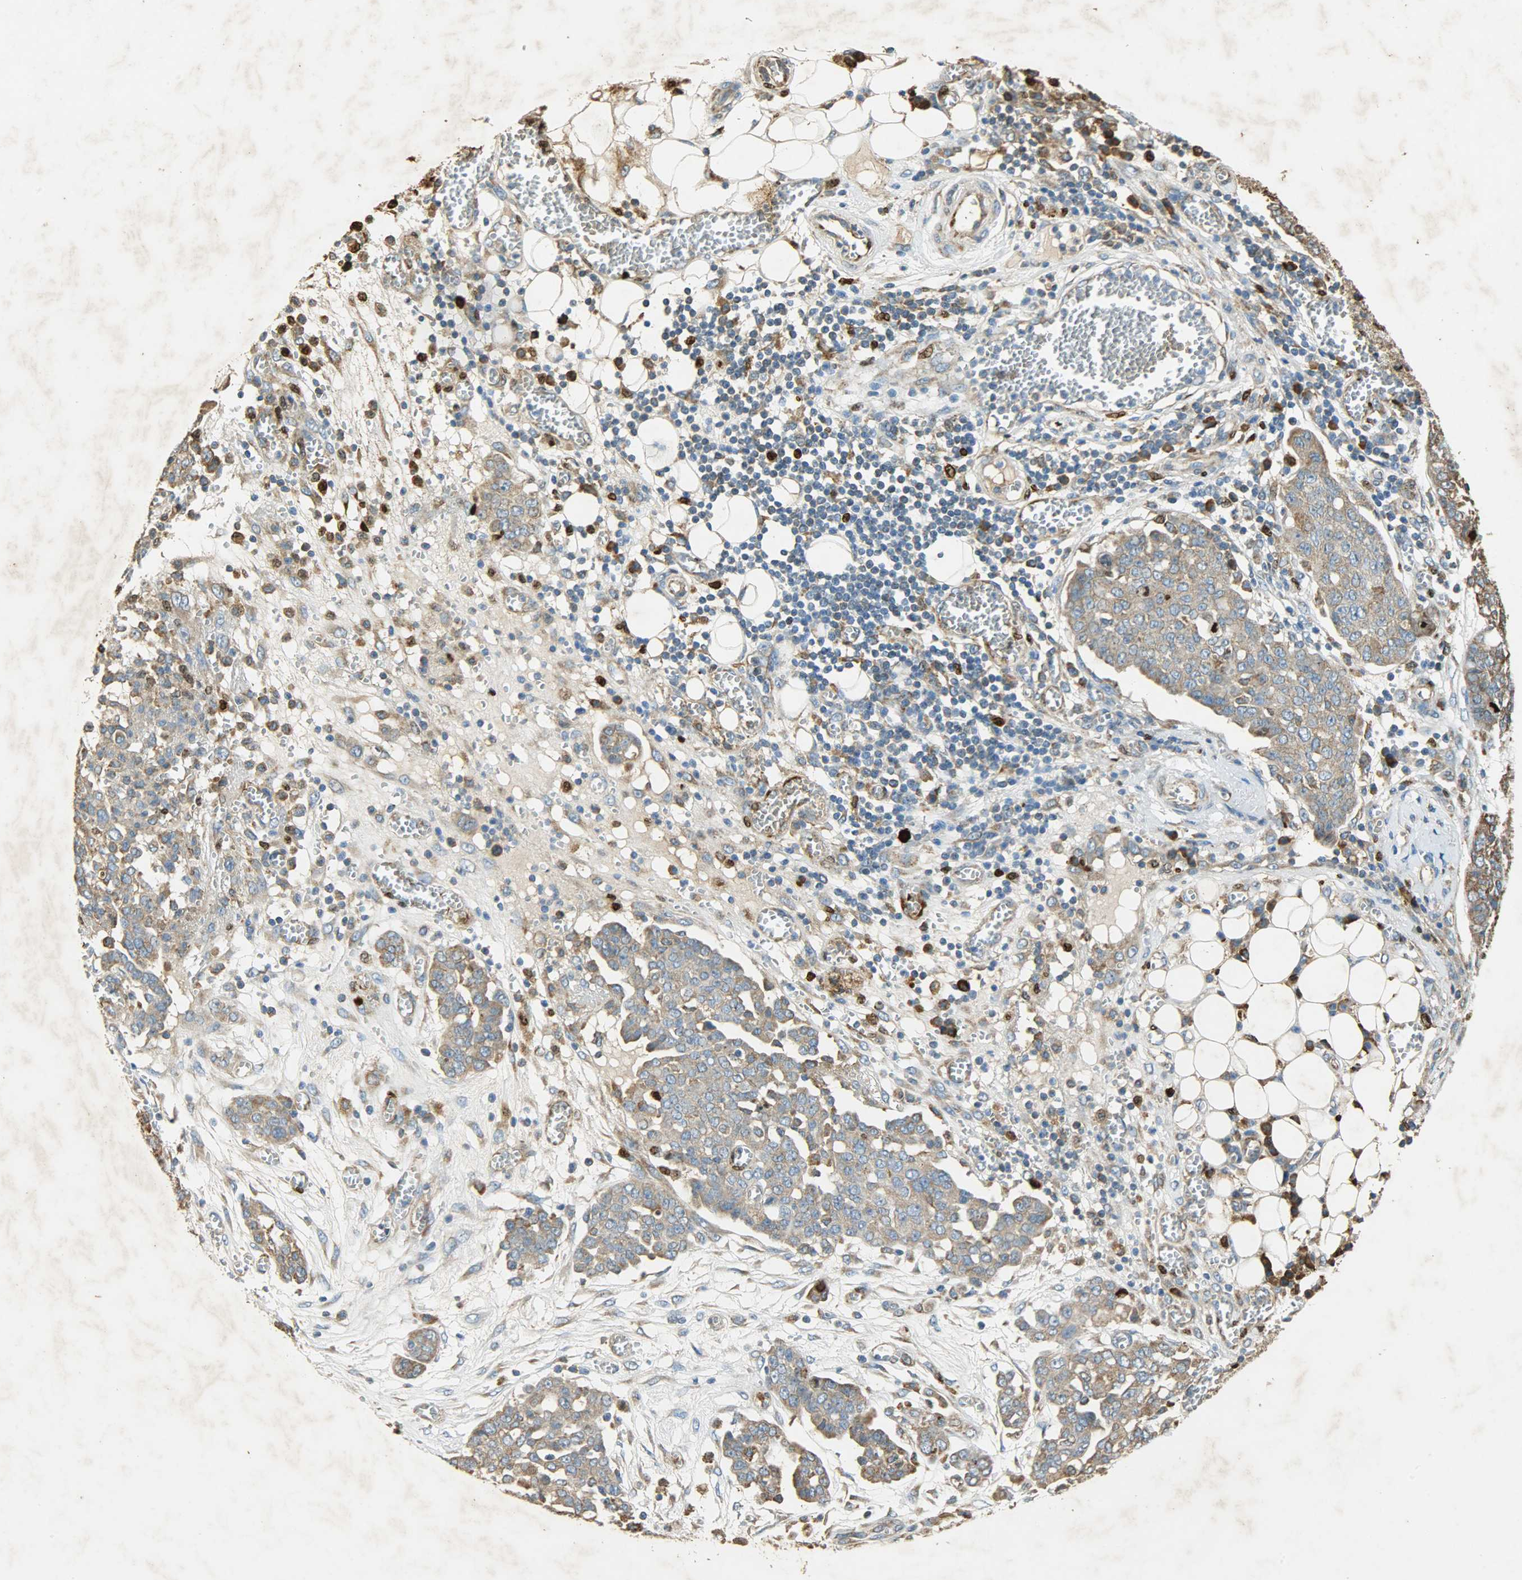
{"staining": {"intensity": "moderate", "quantity": ">75%", "location": "cytoplasmic/membranous"}, "tissue": "ovarian cancer", "cell_type": "Tumor cells", "image_type": "cancer", "snomed": [{"axis": "morphology", "description": "Cystadenocarcinoma, serous, NOS"}, {"axis": "topography", "description": "Soft tissue"}, {"axis": "topography", "description": "Ovary"}], "caption": "Moderate cytoplasmic/membranous expression for a protein is present in approximately >75% of tumor cells of ovarian cancer using immunohistochemistry.", "gene": "HSPA5", "patient": {"sex": "female", "age": 57}}